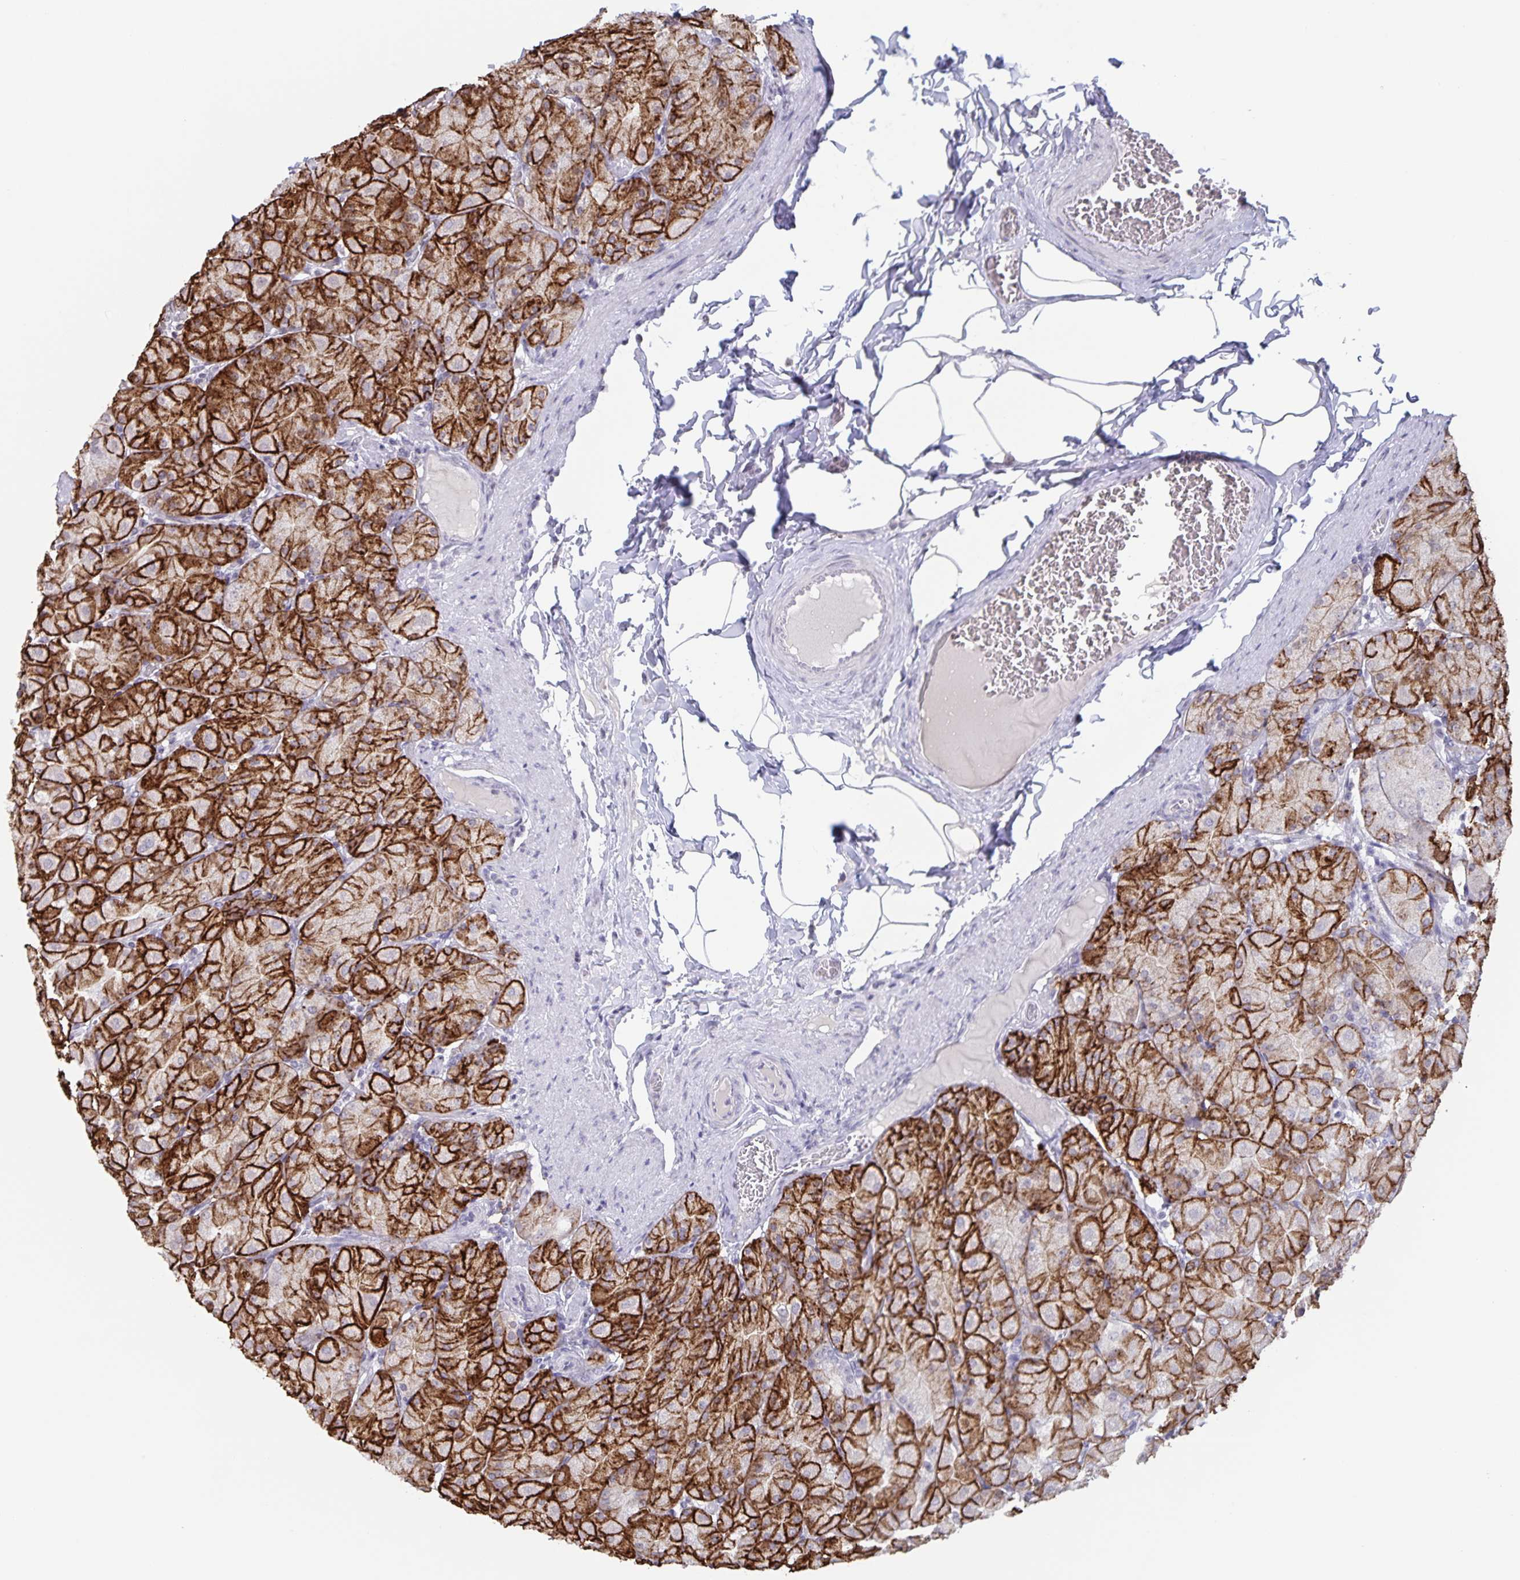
{"staining": {"intensity": "strong", "quantity": "25%-75%", "location": "cytoplasmic/membranous"}, "tissue": "stomach", "cell_type": "Glandular cells", "image_type": "normal", "snomed": [{"axis": "morphology", "description": "Normal tissue, NOS"}, {"axis": "topography", "description": "Stomach, upper"}], "caption": "This histopathology image demonstrates IHC staining of benign stomach, with high strong cytoplasmic/membranous expression in approximately 25%-75% of glandular cells.", "gene": "AQP4", "patient": {"sex": "female", "age": 56}}